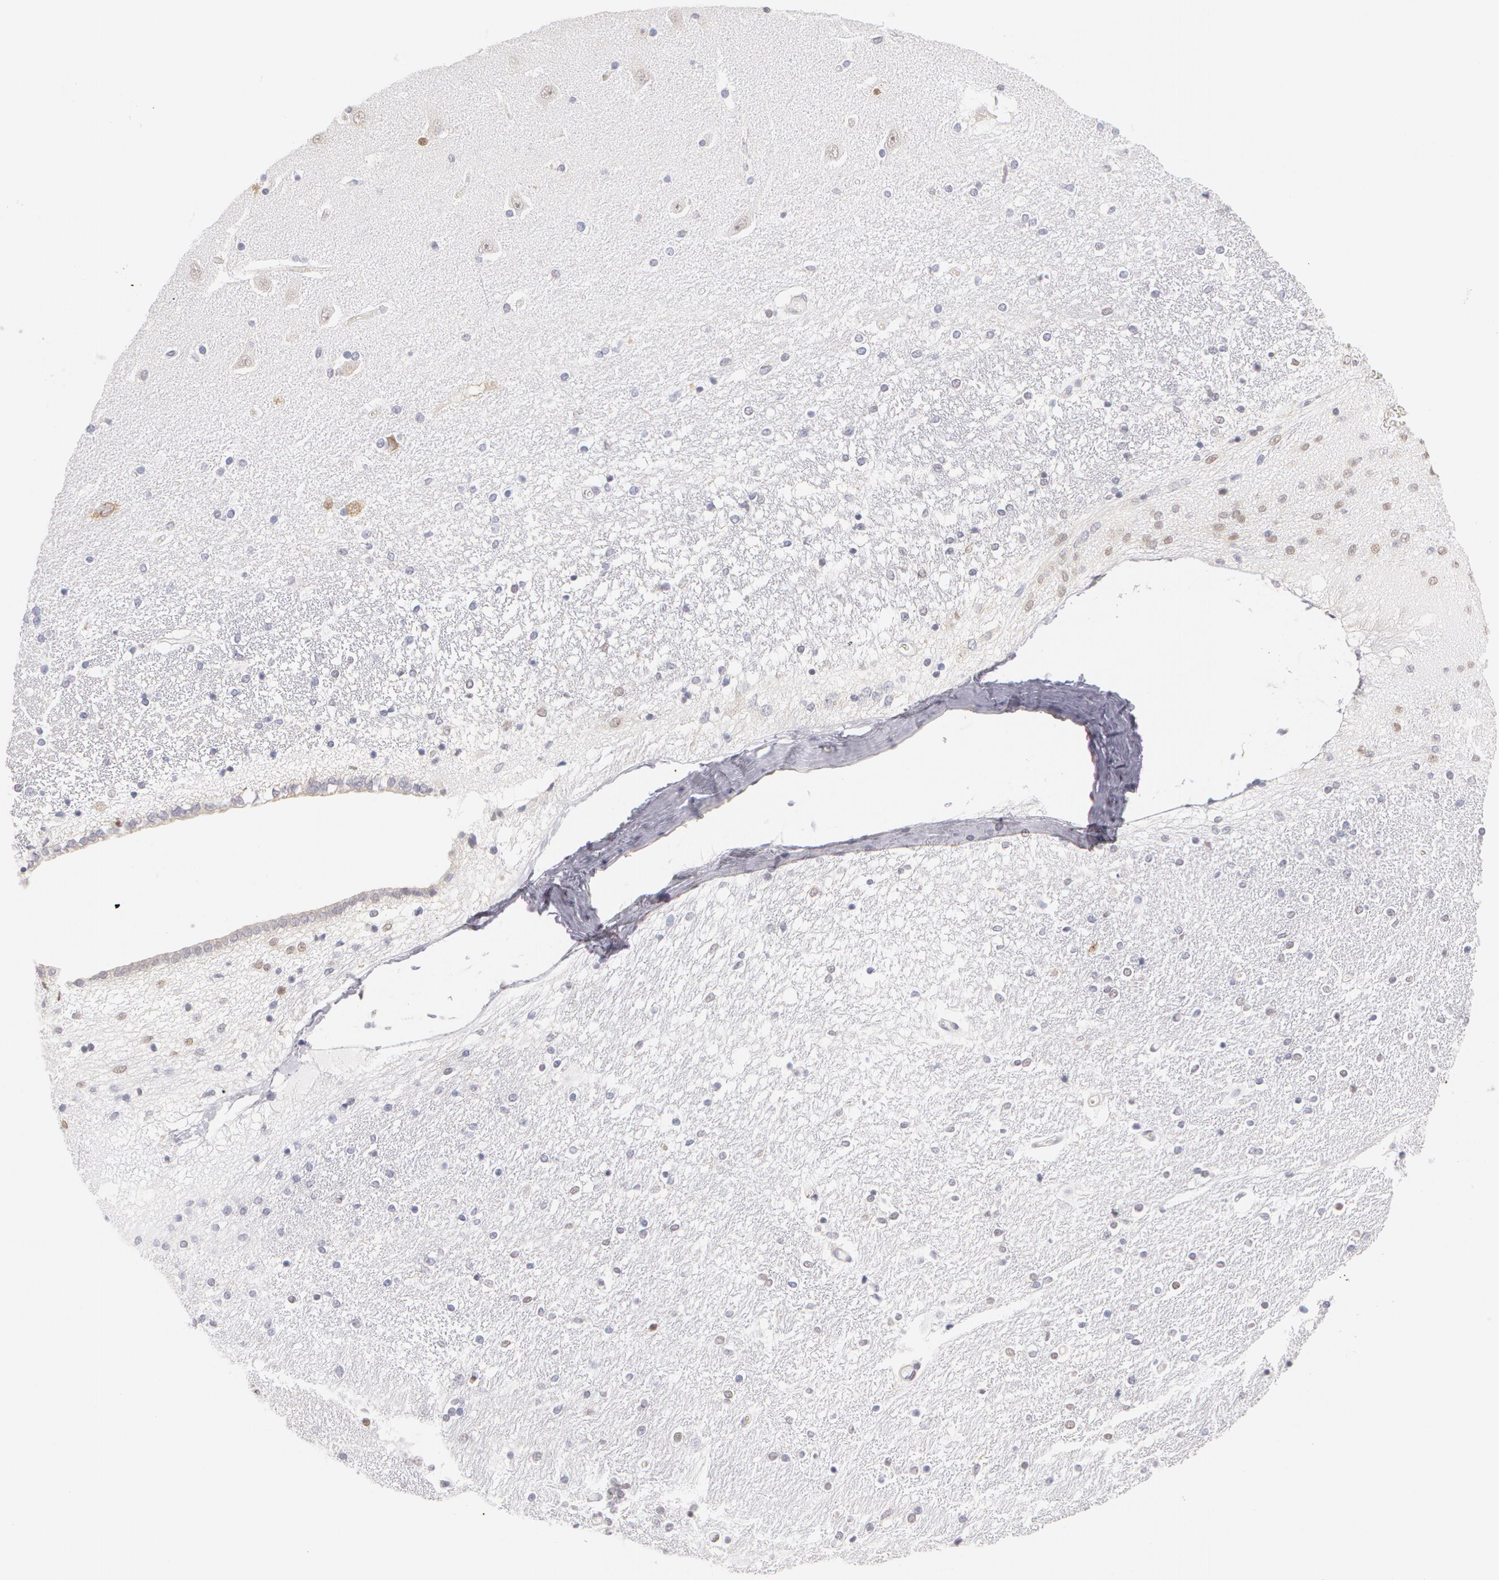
{"staining": {"intensity": "negative", "quantity": "none", "location": "none"}, "tissue": "hippocampus", "cell_type": "Glial cells", "image_type": "normal", "snomed": [{"axis": "morphology", "description": "Normal tissue, NOS"}, {"axis": "topography", "description": "Hippocampus"}], "caption": "This is a image of IHC staining of unremarkable hippocampus, which shows no expression in glial cells. (Stains: DAB (3,3'-diaminobenzidine) IHC with hematoxylin counter stain, Microscopy: brightfield microscopy at high magnification).", "gene": "DDX3X", "patient": {"sex": "female", "age": 54}}